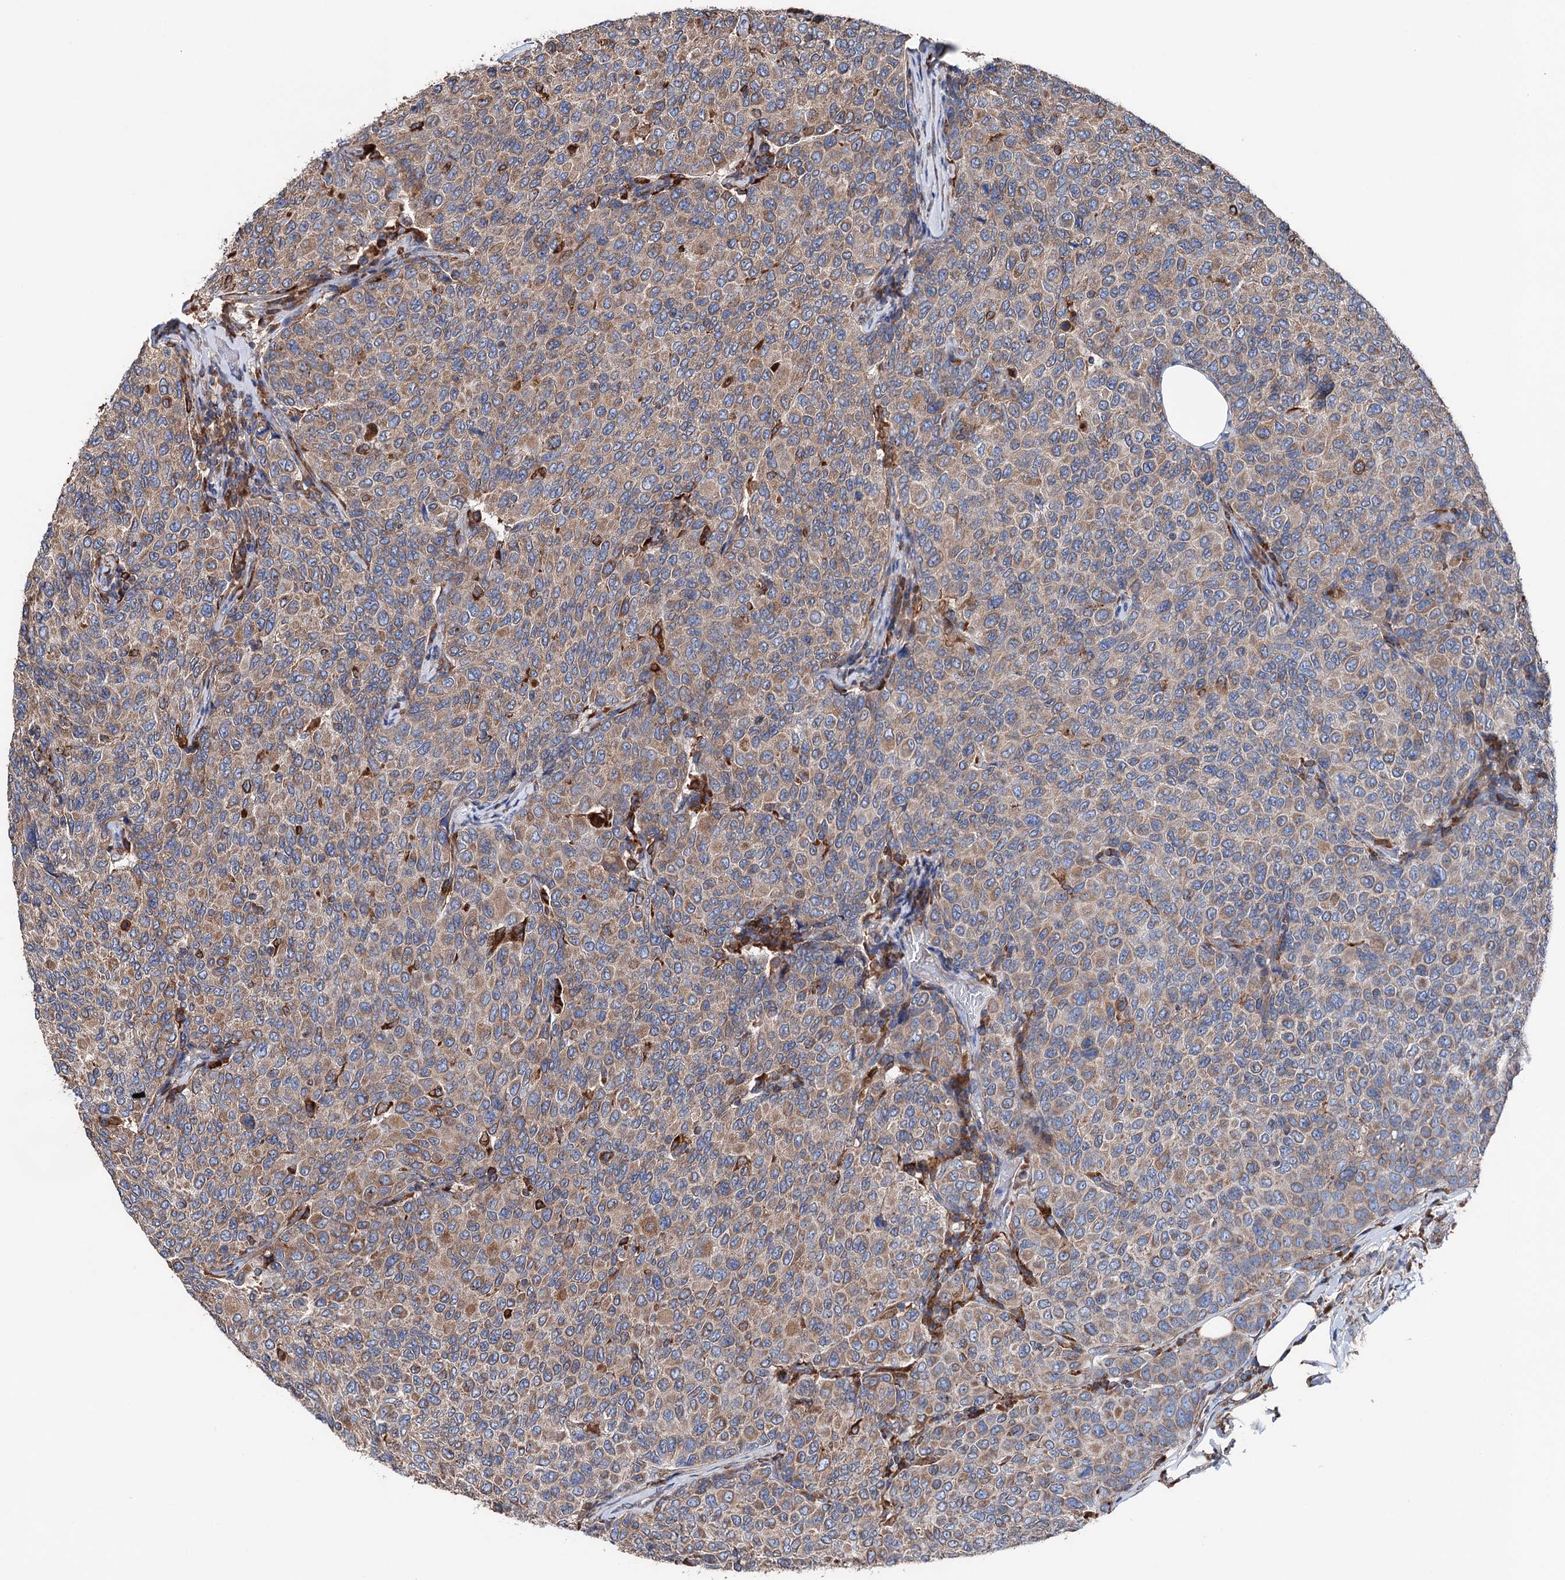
{"staining": {"intensity": "weak", "quantity": "25%-75%", "location": "cytoplasmic/membranous"}, "tissue": "breast cancer", "cell_type": "Tumor cells", "image_type": "cancer", "snomed": [{"axis": "morphology", "description": "Duct carcinoma"}, {"axis": "topography", "description": "Breast"}], "caption": "This is a photomicrograph of IHC staining of breast cancer (infiltrating ductal carcinoma), which shows weak expression in the cytoplasmic/membranous of tumor cells.", "gene": "ERP29", "patient": {"sex": "female", "age": 55}}